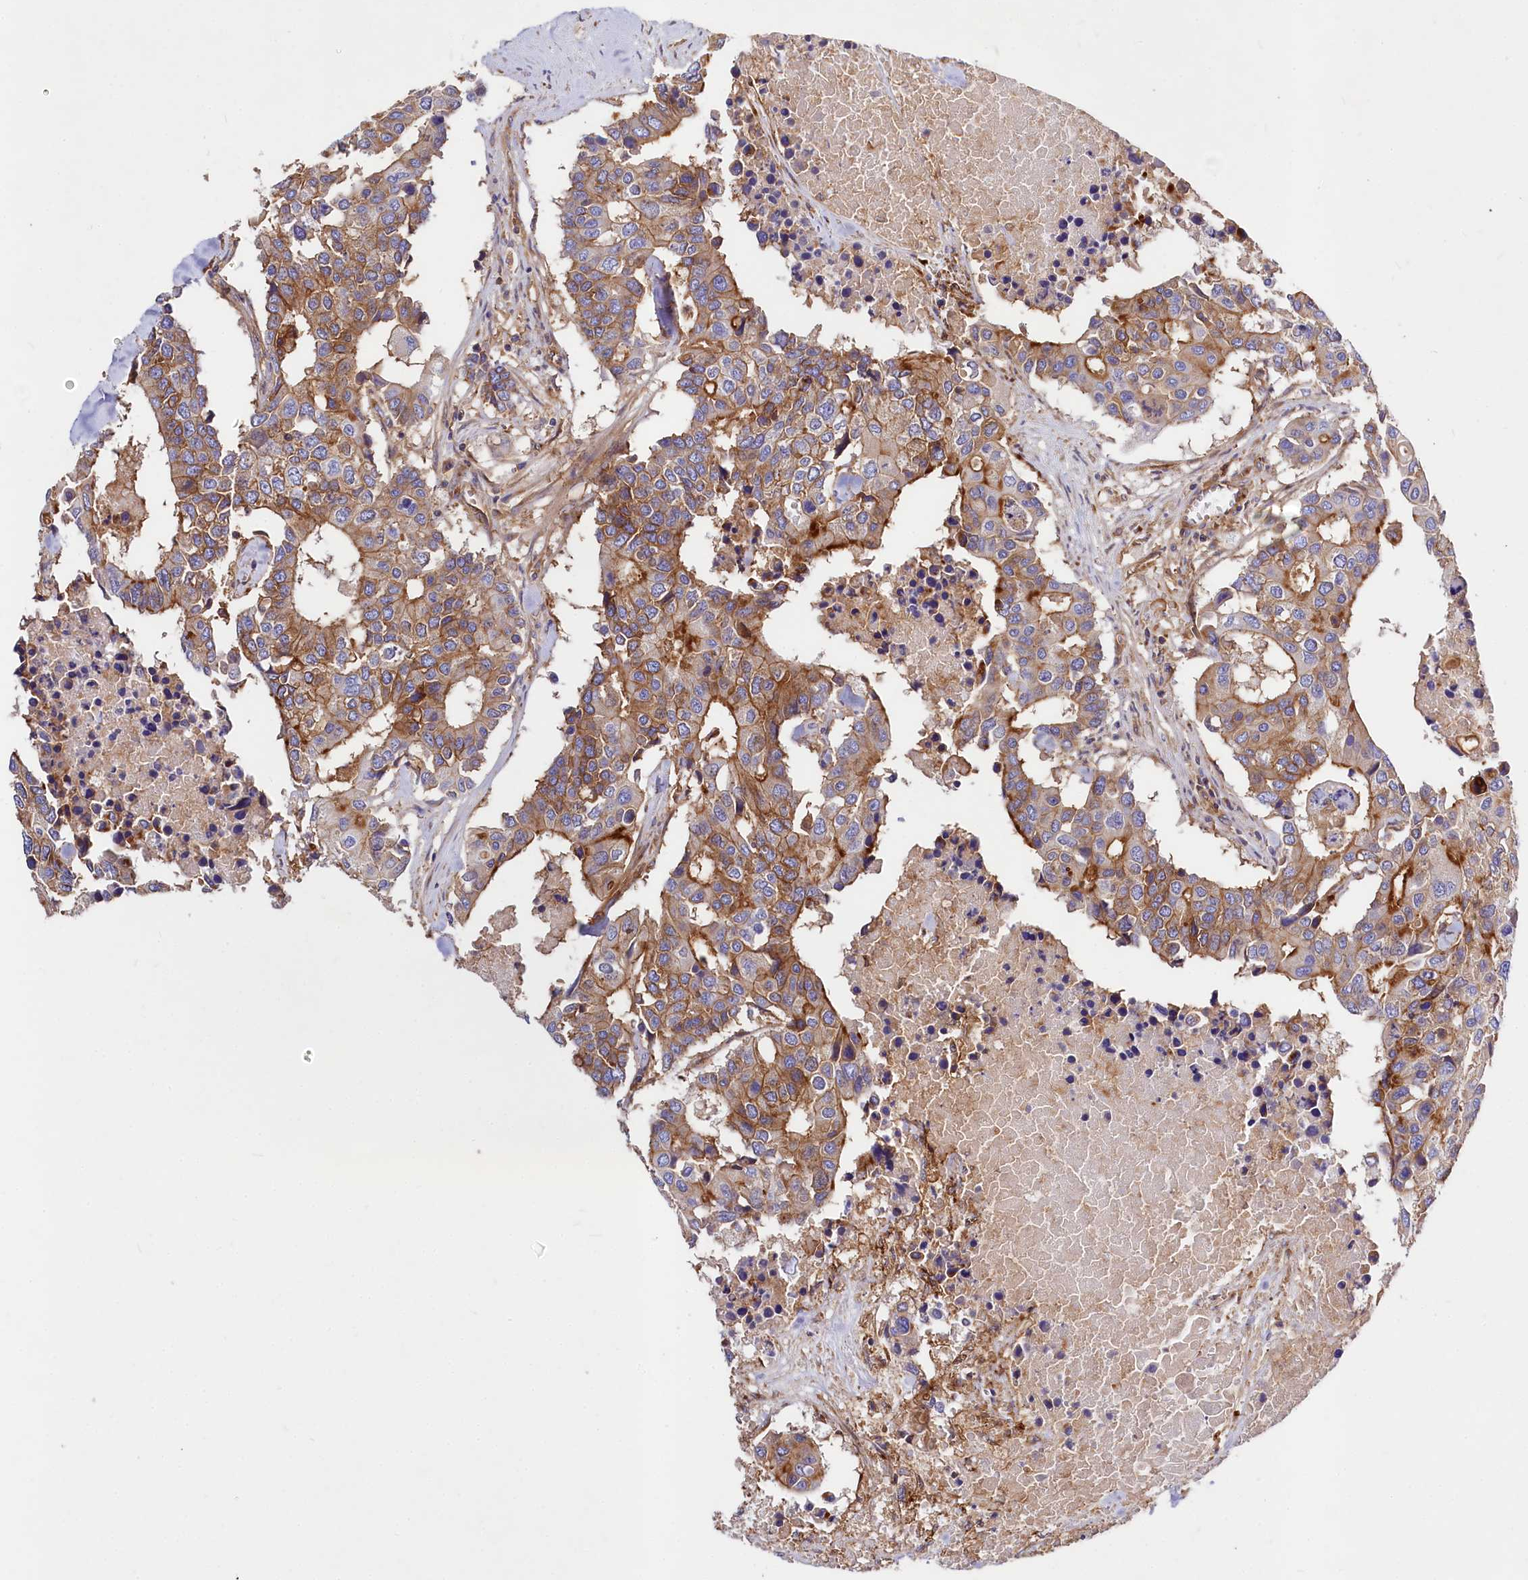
{"staining": {"intensity": "moderate", "quantity": ">75%", "location": "cytoplasmic/membranous"}, "tissue": "colorectal cancer", "cell_type": "Tumor cells", "image_type": "cancer", "snomed": [{"axis": "morphology", "description": "Adenocarcinoma, NOS"}, {"axis": "topography", "description": "Colon"}], "caption": "Immunohistochemical staining of colorectal cancer demonstrates medium levels of moderate cytoplasmic/membranous positivity in approximately >75% of tumor cells.", "gene": "ANO6", "patient": {"sex": "male", "age": 77}}